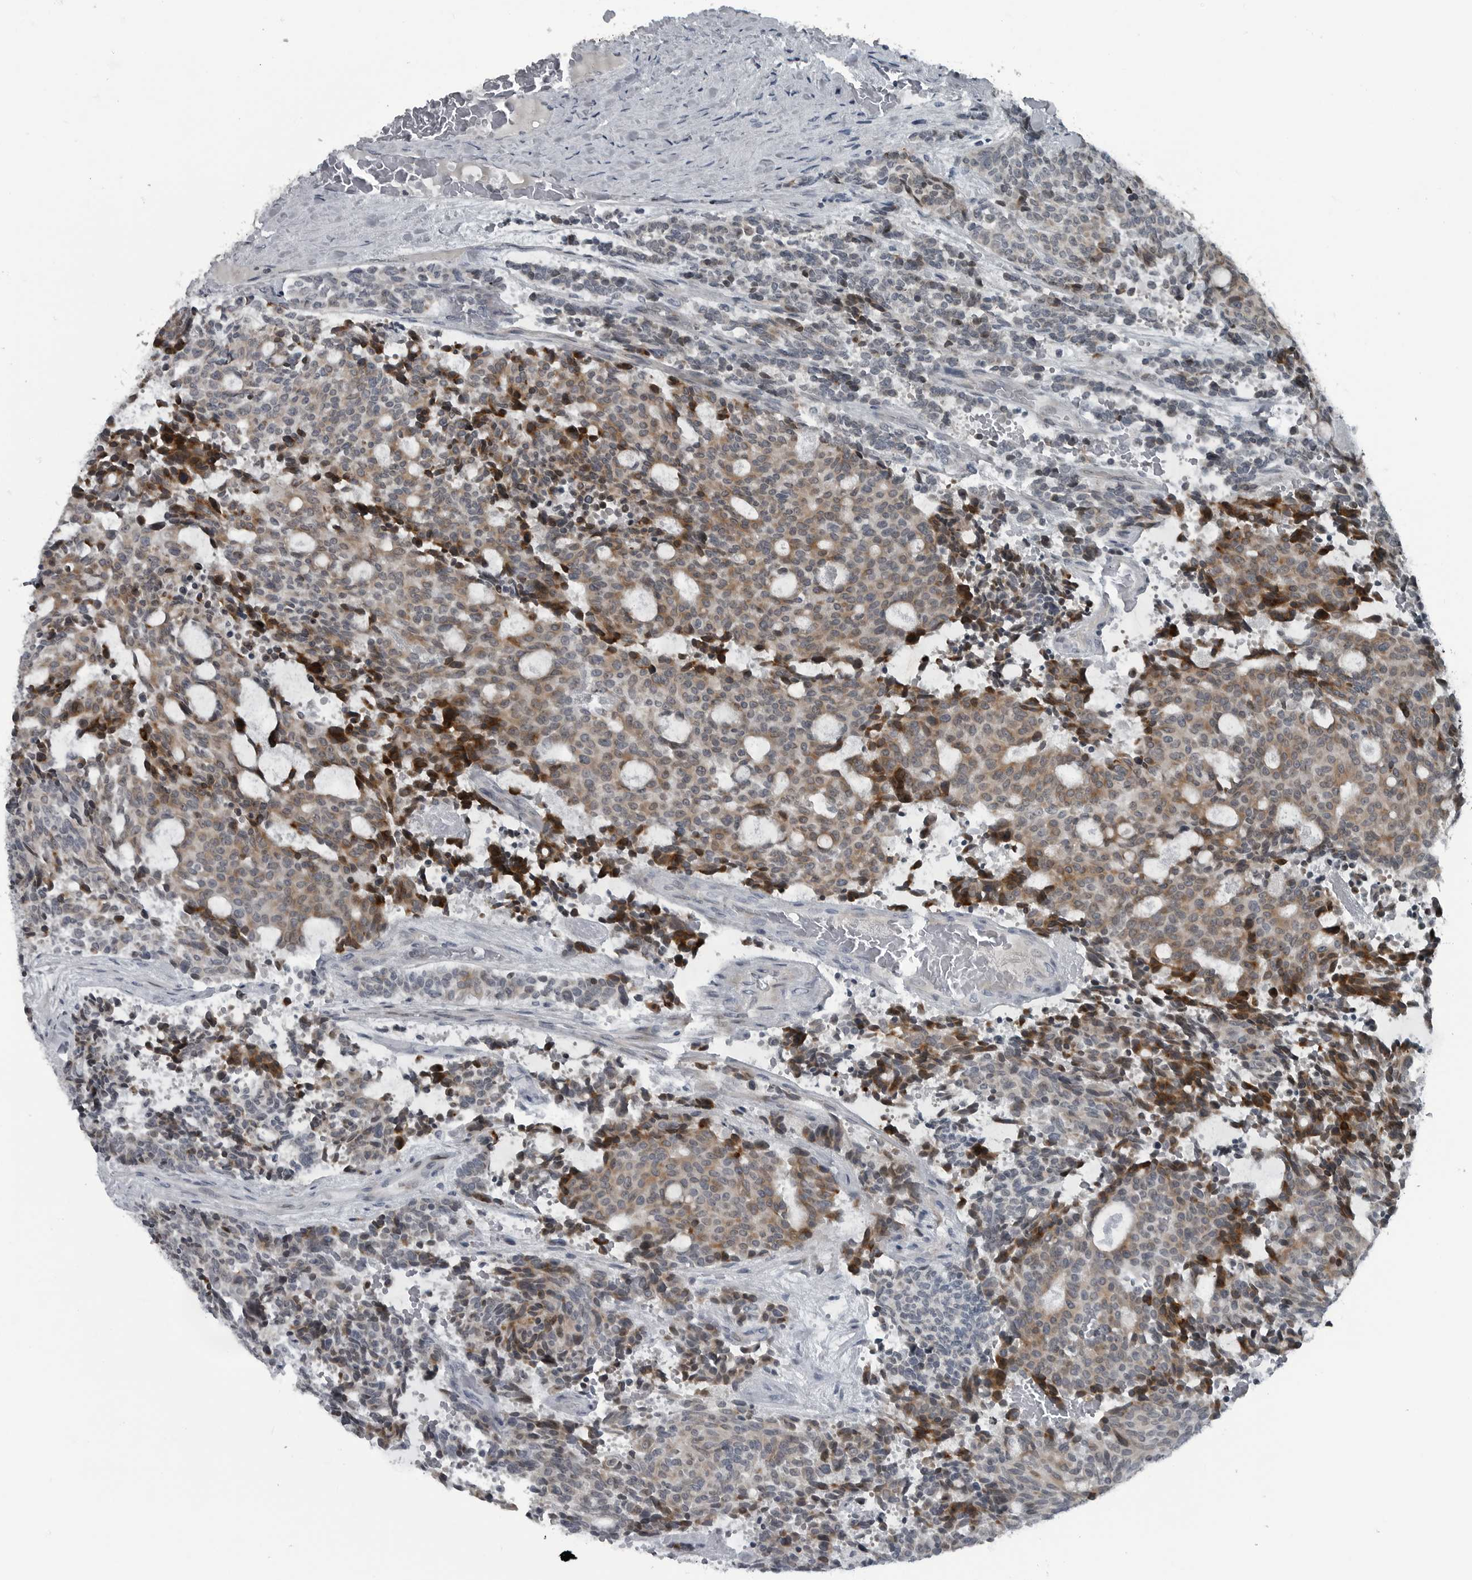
{"staining": {"intensity": "moderate", "quantity": "<25%", "location": "cytoplasmic/membranous"}, "tissue": "carcinoid", "cell_type": "Tumor cells", "image_type": "cancer", "snomed": [{"axis": "morphology", "description": "Carcinoid, malignant, NOS"}, {"axis": "topography", "description": "Pancreas"}], "caption": "Brown immunohistochemical staining in carcinoid (malignant) shows moderate cytoplasmic/membranous staining in approximately <25% of tumor cells.", "gene": "DNAAF11", "patient": {"sex": "female", "age": 54}}